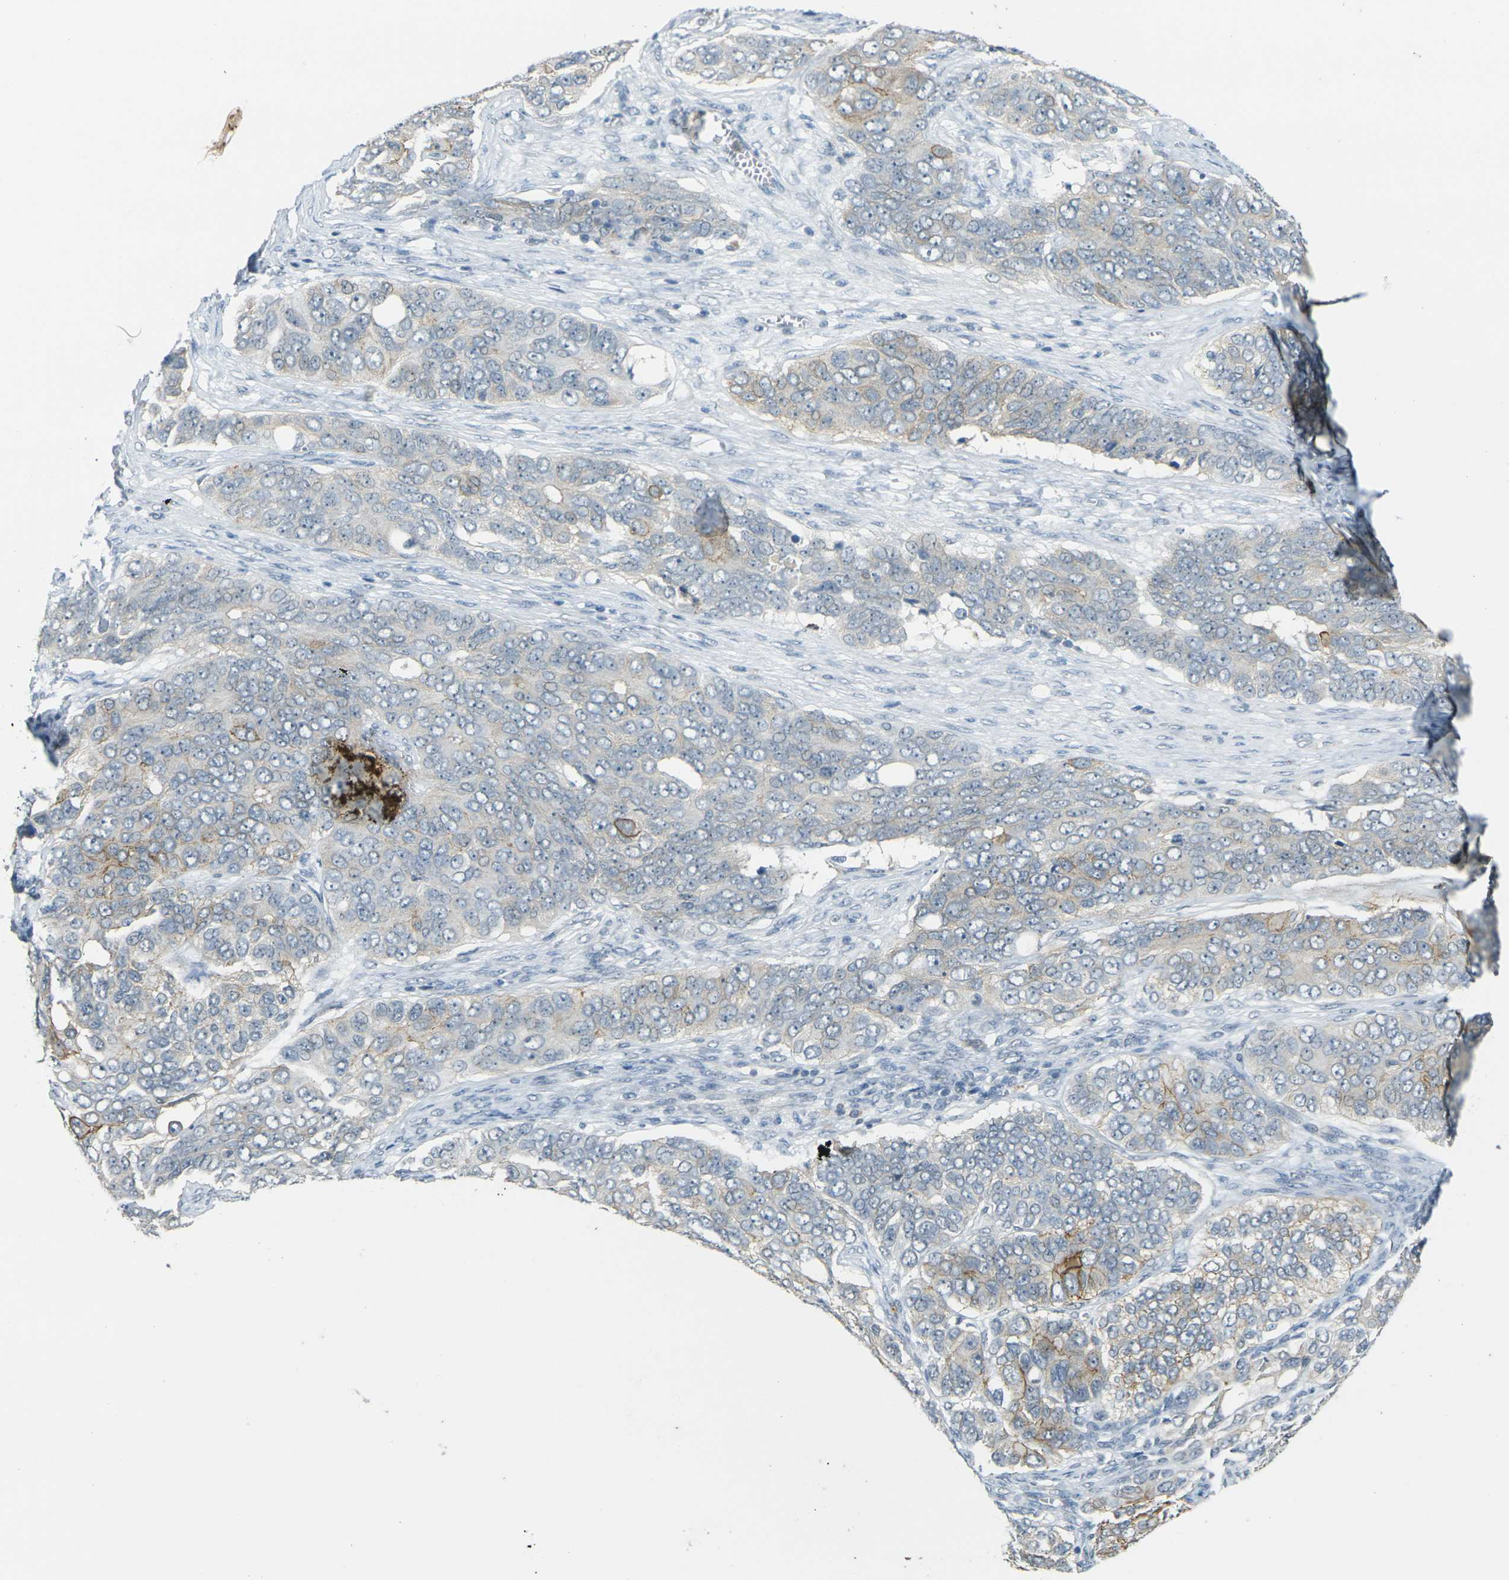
{"staining": {"intensity": "moderate", "quantity": "25%-75%", "location": "cytoplasmic/membranous"}, "tissue": "ovarian cancer", "cell_type": "Tumor cells", "image_type": "cancer", "snomed": [{"axis": "morphology", "description": "Carcinoma, endometroid"}, {"axis": "topography", "description": "Ovary"}], "caption": "An immunohistochemistry (IHC) image of neoplastic tissue is shown. Protein staining in brown labels moderate cytoplasmic/membranous positivity in ovarian endometroid carcinoma within tumor cells.", "gene": "SPTBN2", "patient": {"sex": "female", "age": 51}}